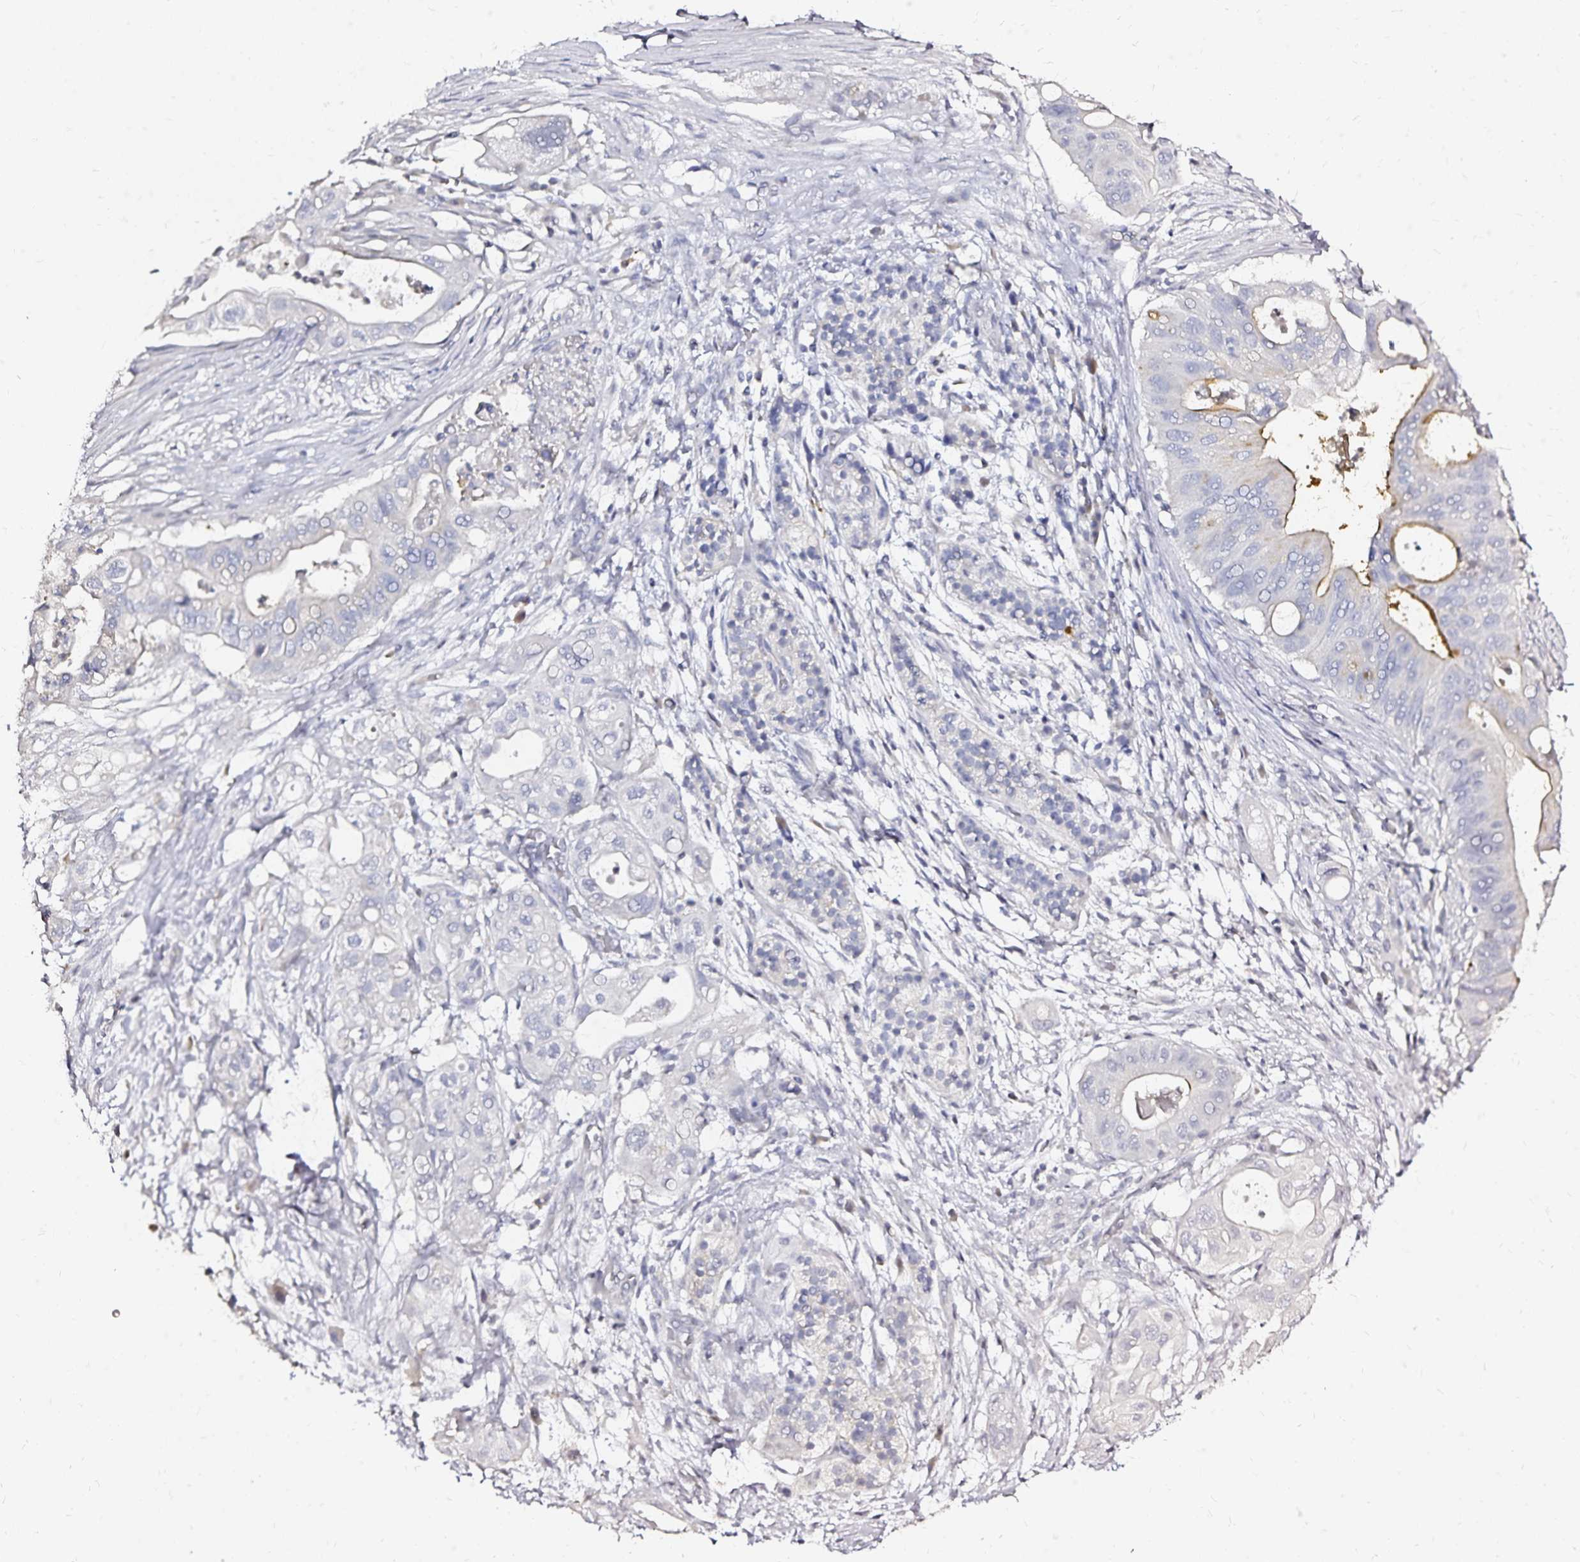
{"staining": {"intensity": "moderate", "quantity": "<25%", "location": "cytoplasmic/membranous"}, "tissue": "pancreatic cancer", "cell_type": "Tumor cells", "image_type": "cancer", "snomed": [{"axis": "morphology", "description": "Adenocarcinoma, NOS"}, {"axis": "topography", "description": "Pancreas"}], "caption": "Immunohistochemistry (IHC) photomicrograph of pancreatic cancer stained for a protein (brown), which displays low levels of moderate cytoplasmic/membranous positivity in about <25% of tumor cells.", "gene": "SLC5A1", "patient": {"sex": "female", "age": 72}}